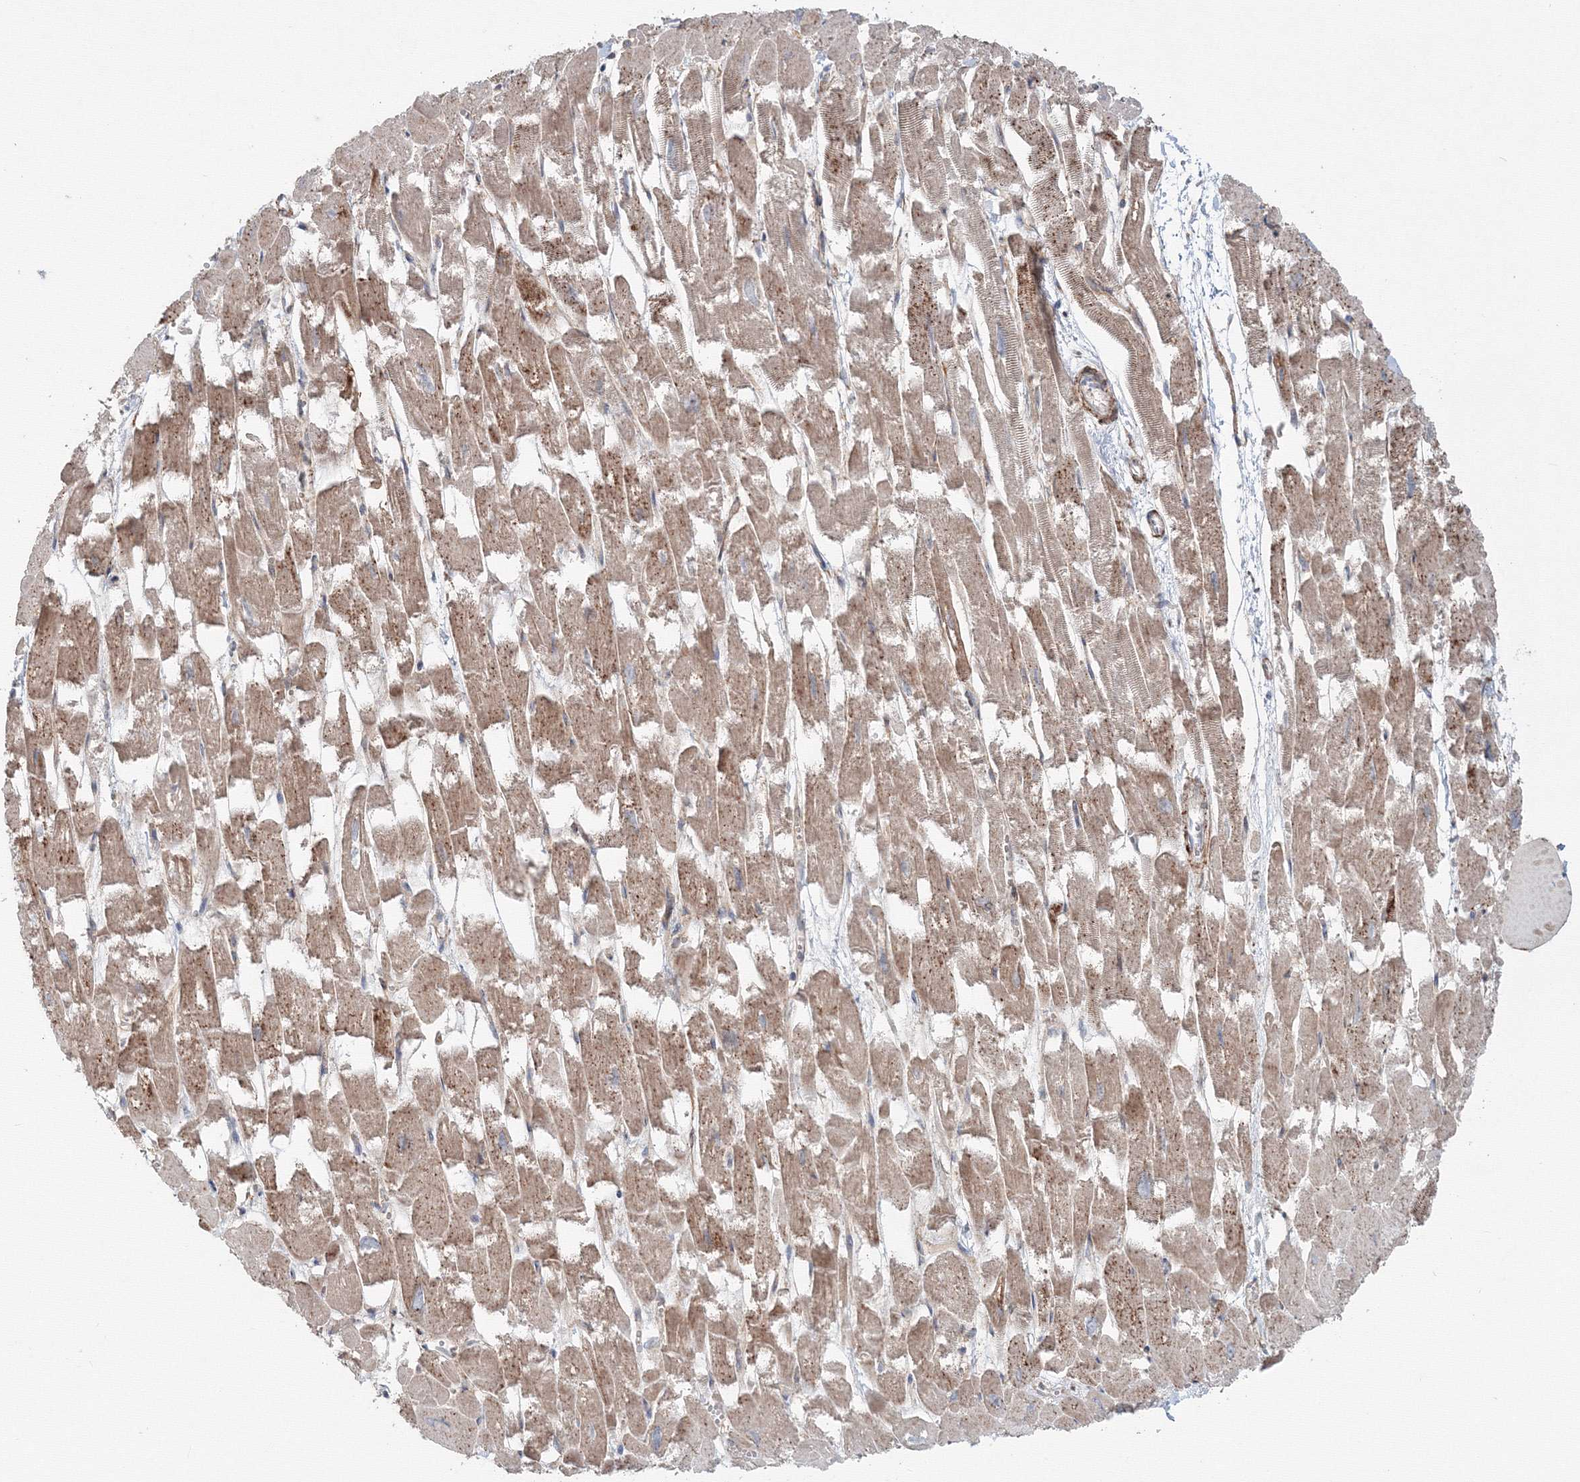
{"staining": {"intensity": "weak", "quantity": ">75%", "location": "cytoplasmic/membranous"}, "tissue": "heart muscle", "cell_type": "Cardiomyocytes", "image_type": "normal", "snomed": [{"axis": "morphology", "description": "Normal tissue, NOS"}, {"axis": "topography", "description": "Heart"}], "caption": "IHC of unremarkable heart muscle shows low levels of weak cytoplasmic/membranous staining in about >75% of cardiomyocytes. (Stains: DAB in brown, nuclei in blue, Microscopy: brightfield microscopy at high magnification).", "gene": "SH3PXD2A", "patient": {"sex": "male", "age": 54}}